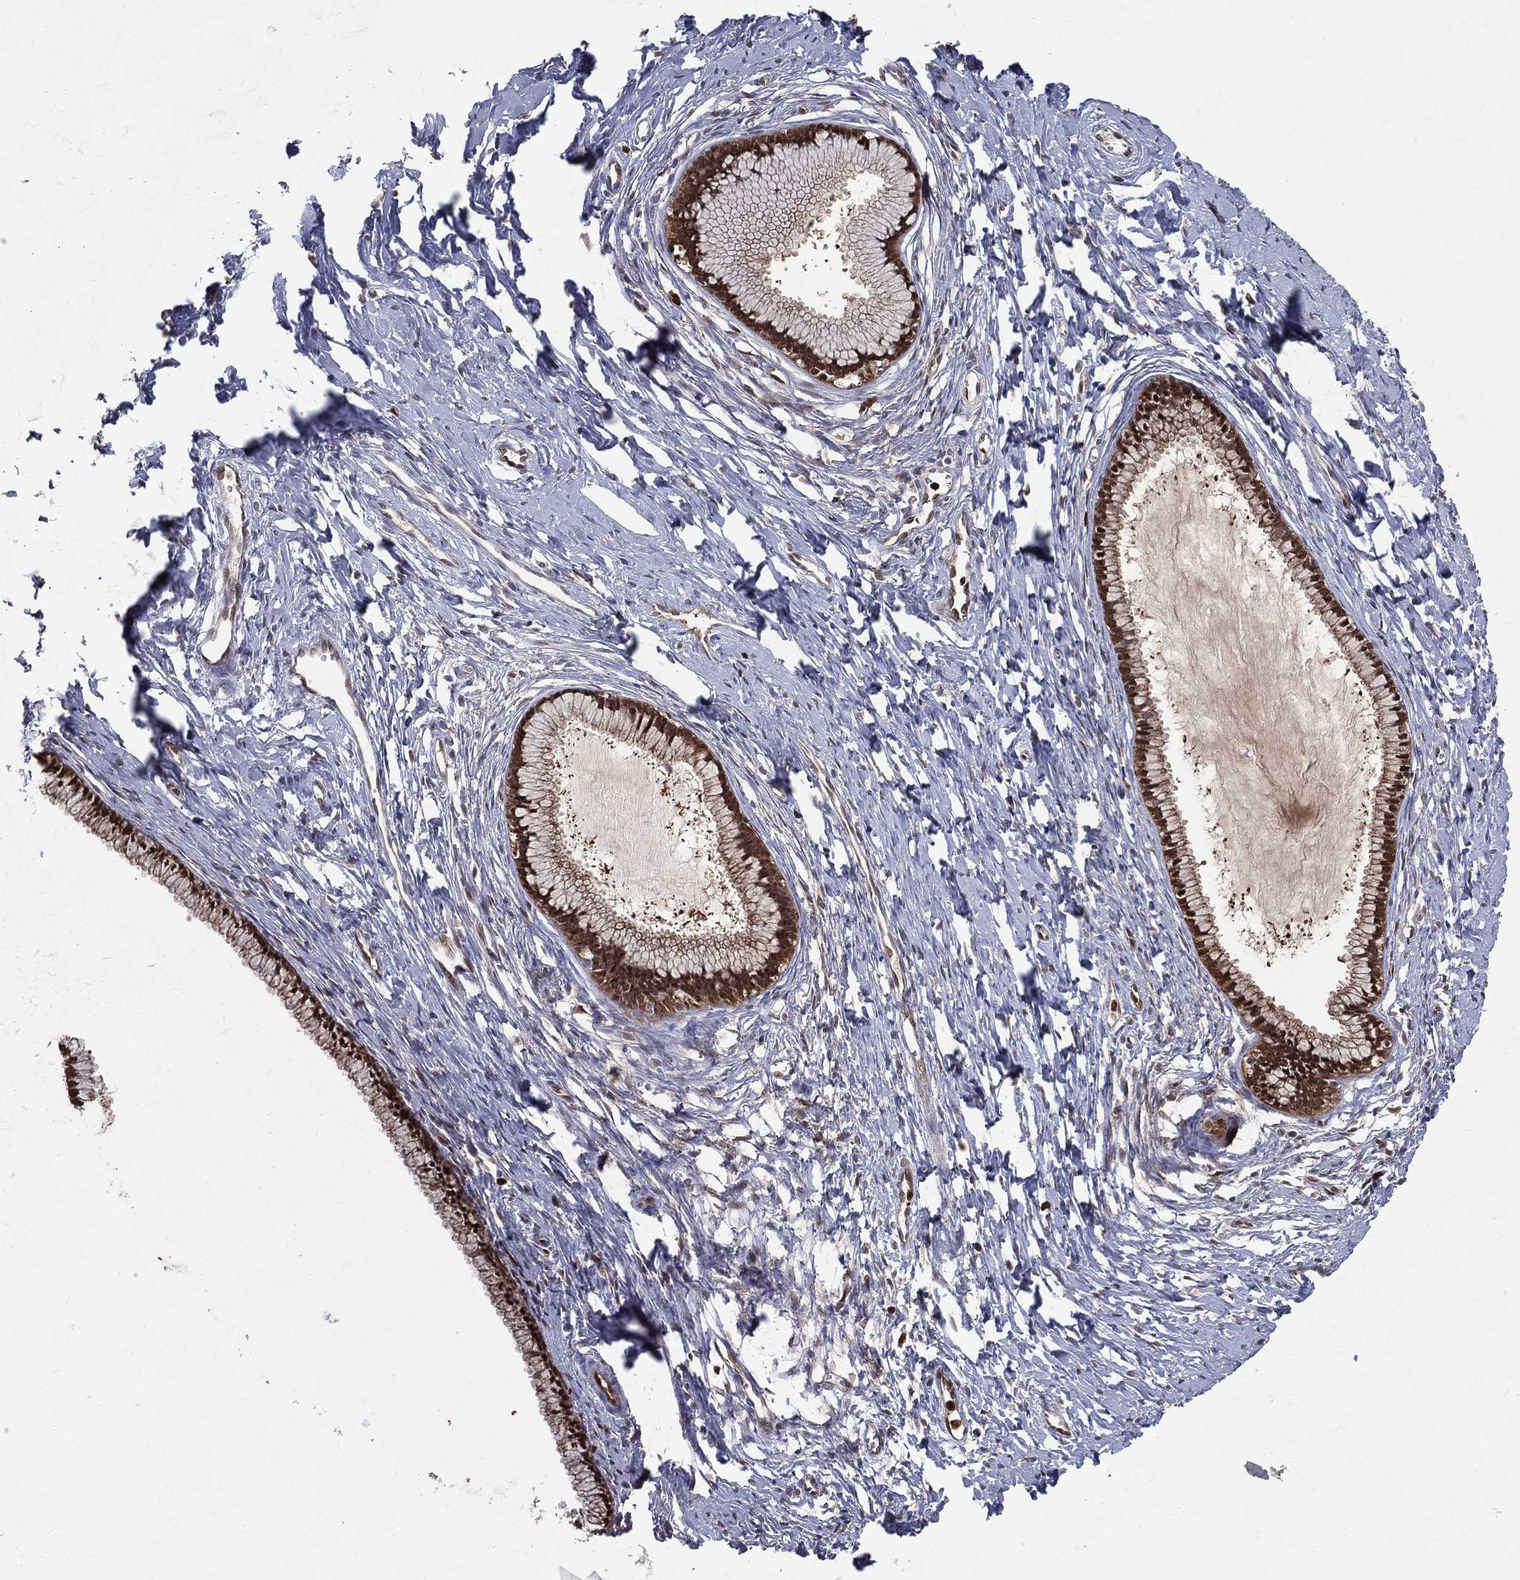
{"staining": {"intensity": "strong", "quantity": ">75%", "location": "nuclear"}, "tissue": "cervix", "cell_type": "Glandular cells", "image_type": "normal", "snomed": [{"axis": "morphology", "description": "Normal tissue, NOS"}, {"axis": "topography", "description": "Cervix"}], "caption": "Glandular cells display high levels of strong nuclear positivity in approximately >75% of cells in benign cervix. The staining is performed using DAB (3,3'-diaminobenzidine) brown chromogen to label protein expression. The nuclei are counter-stained blue using hematoxylin.", "gene": "ENO1", "patient": {"sex": "female", "age": 40}}